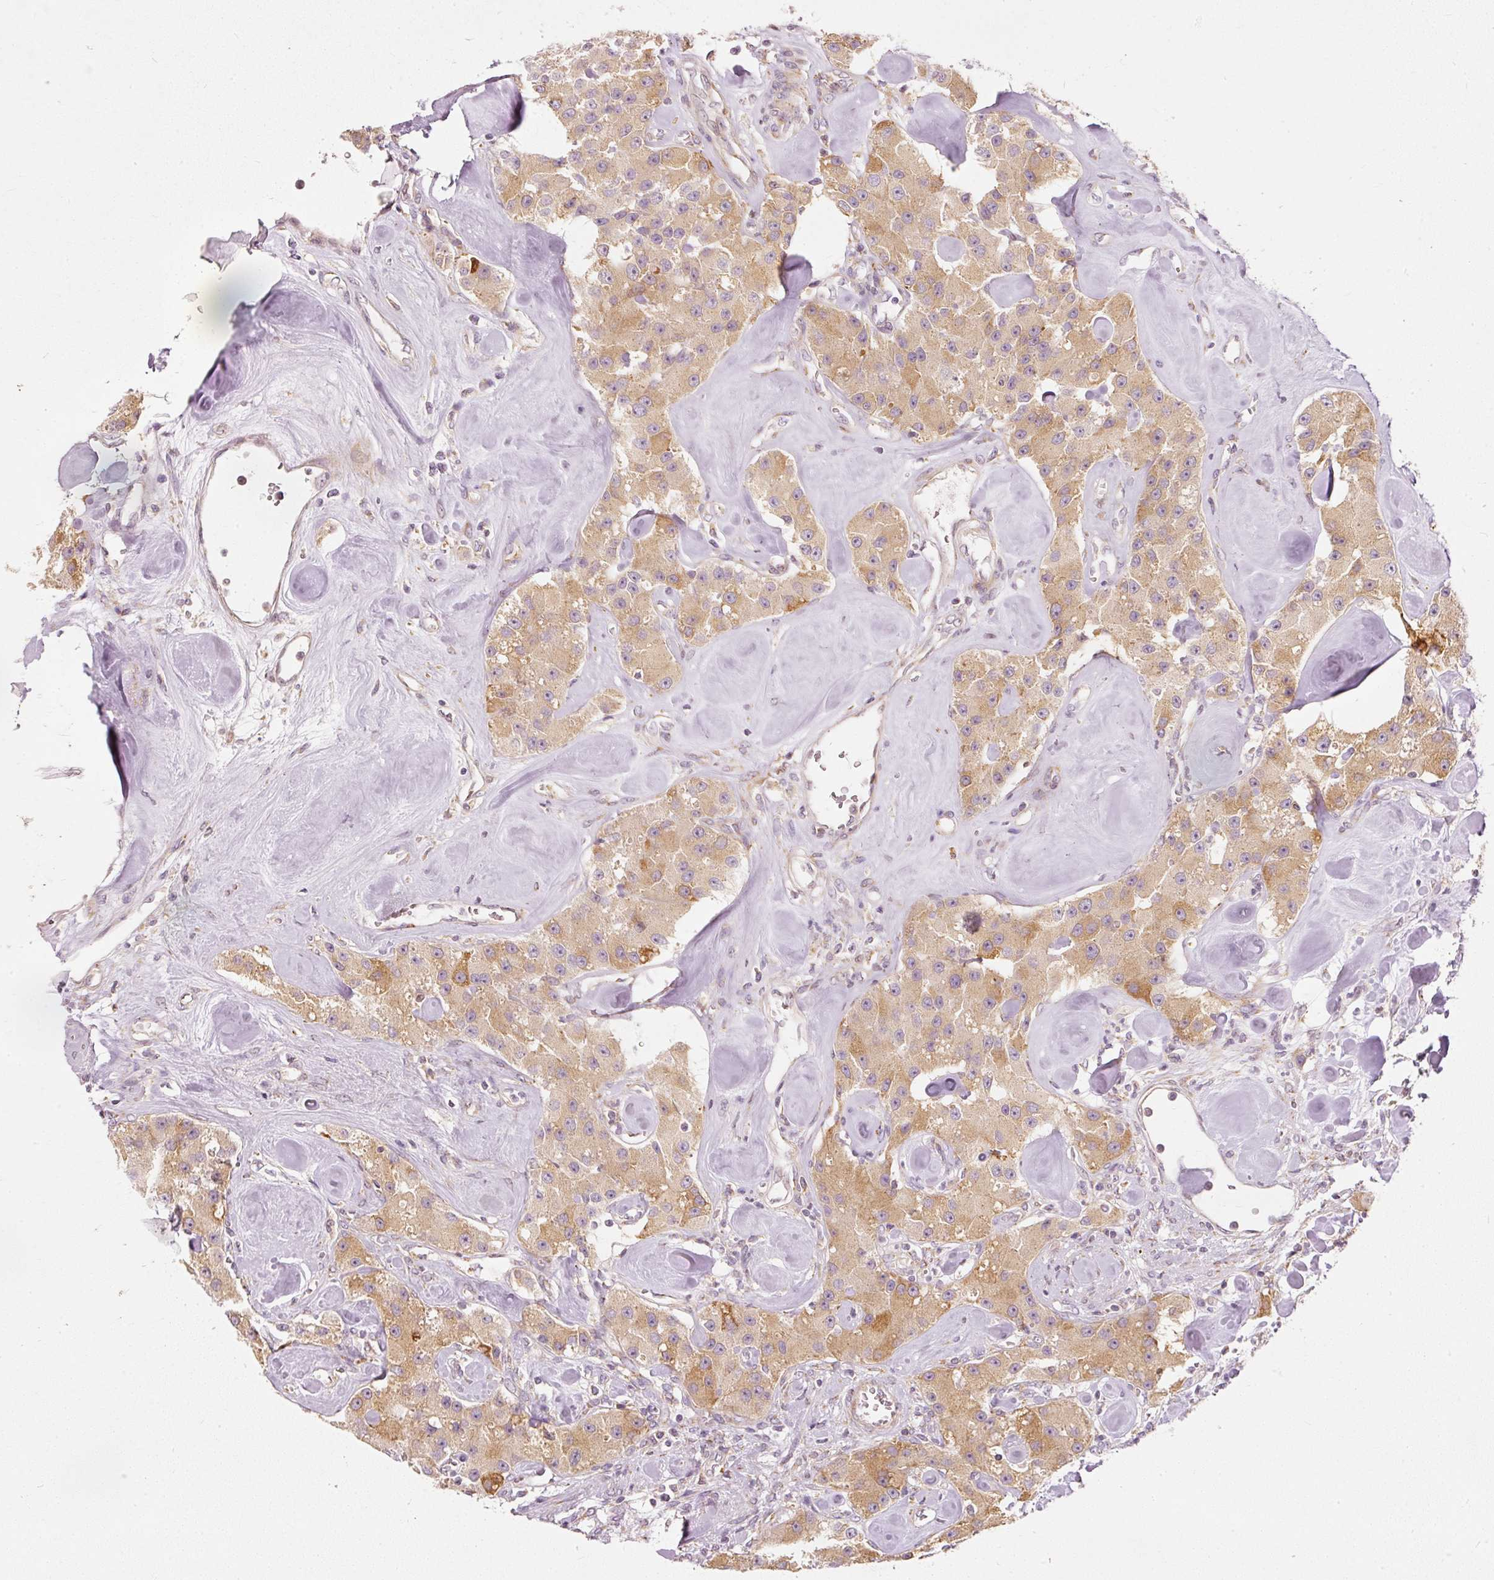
{"staining": {"intensity": "moderate", "quantity": ">75%", "location": "cytoplasmic/membranous"}, "tissue": "carcinoid", "cell_type": "Tumor cells", "image_type": "cancer", "snomed": [{"axis": "morphology", "description": "Carcinoid, malignant, NOS"}, {"axis": "topography", "description": "Pancreas"}], "caption": "Brown immunohistochemical staining in human carcinoid shows moderate cytoplasmic/membranous positivity in about >75% of tumor cells.", "gene": "SNAPC5", "patient": {"sex": "male", "age": 41}}